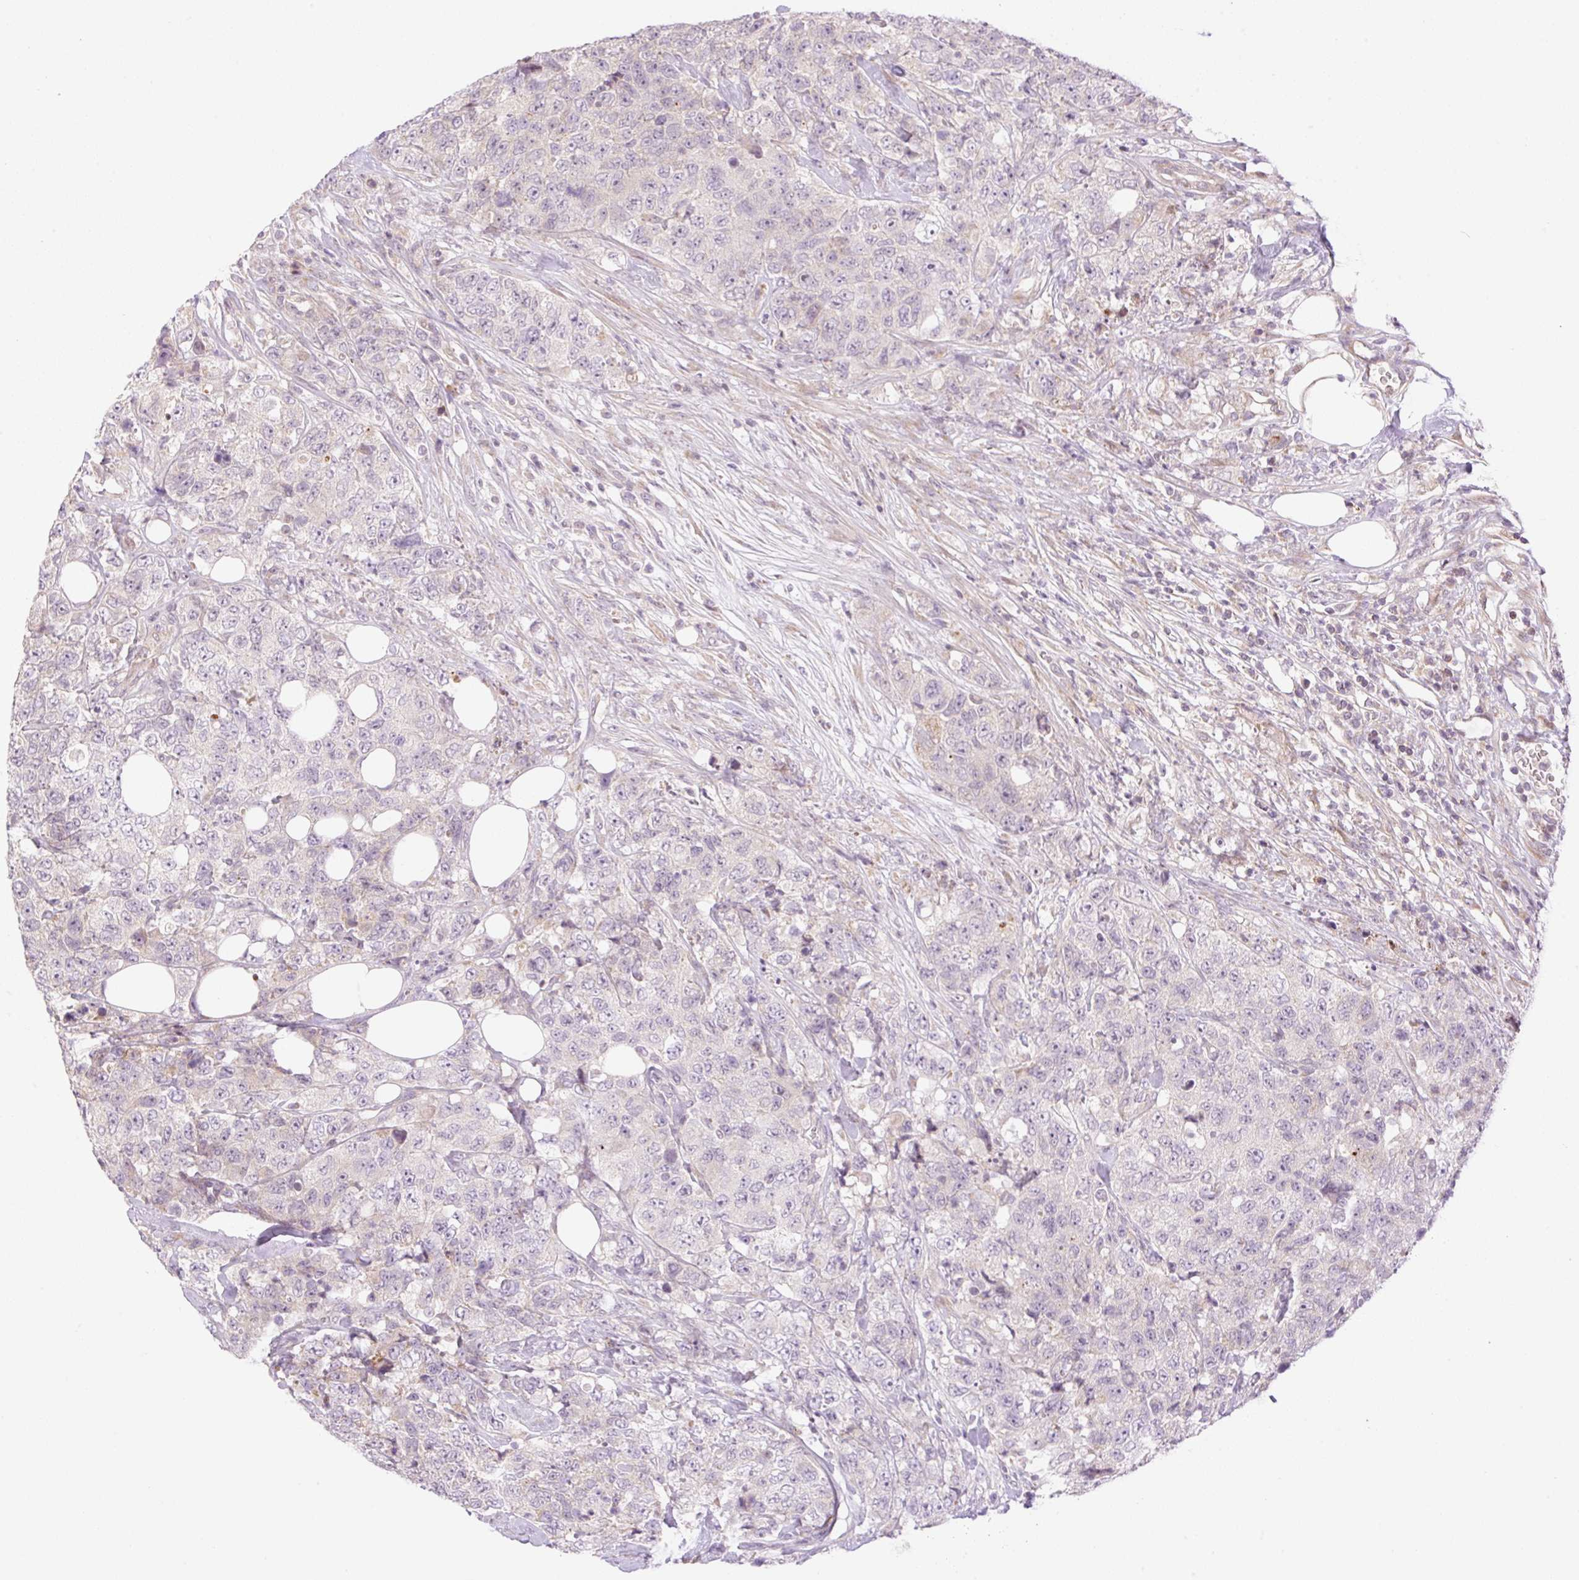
{"staining": {"intensity": "negative", "quantity": "none", "location": "none"}, "tissue": "urothelial cancer", "cell_type": "Tumor cells", "image_type": "cancer", "snomed": [{"axis": "morphology", "description": "Urothelial carcinoma, High grade"}, {"axis": "topography", "description": "Urinary bladder"}], "caption": "Immunohistochemical staining of urothelial cancer shows no significant expression in tumor cells.", "gene": "ZNF394", "patient": {"sex": "female", "age": 78}}